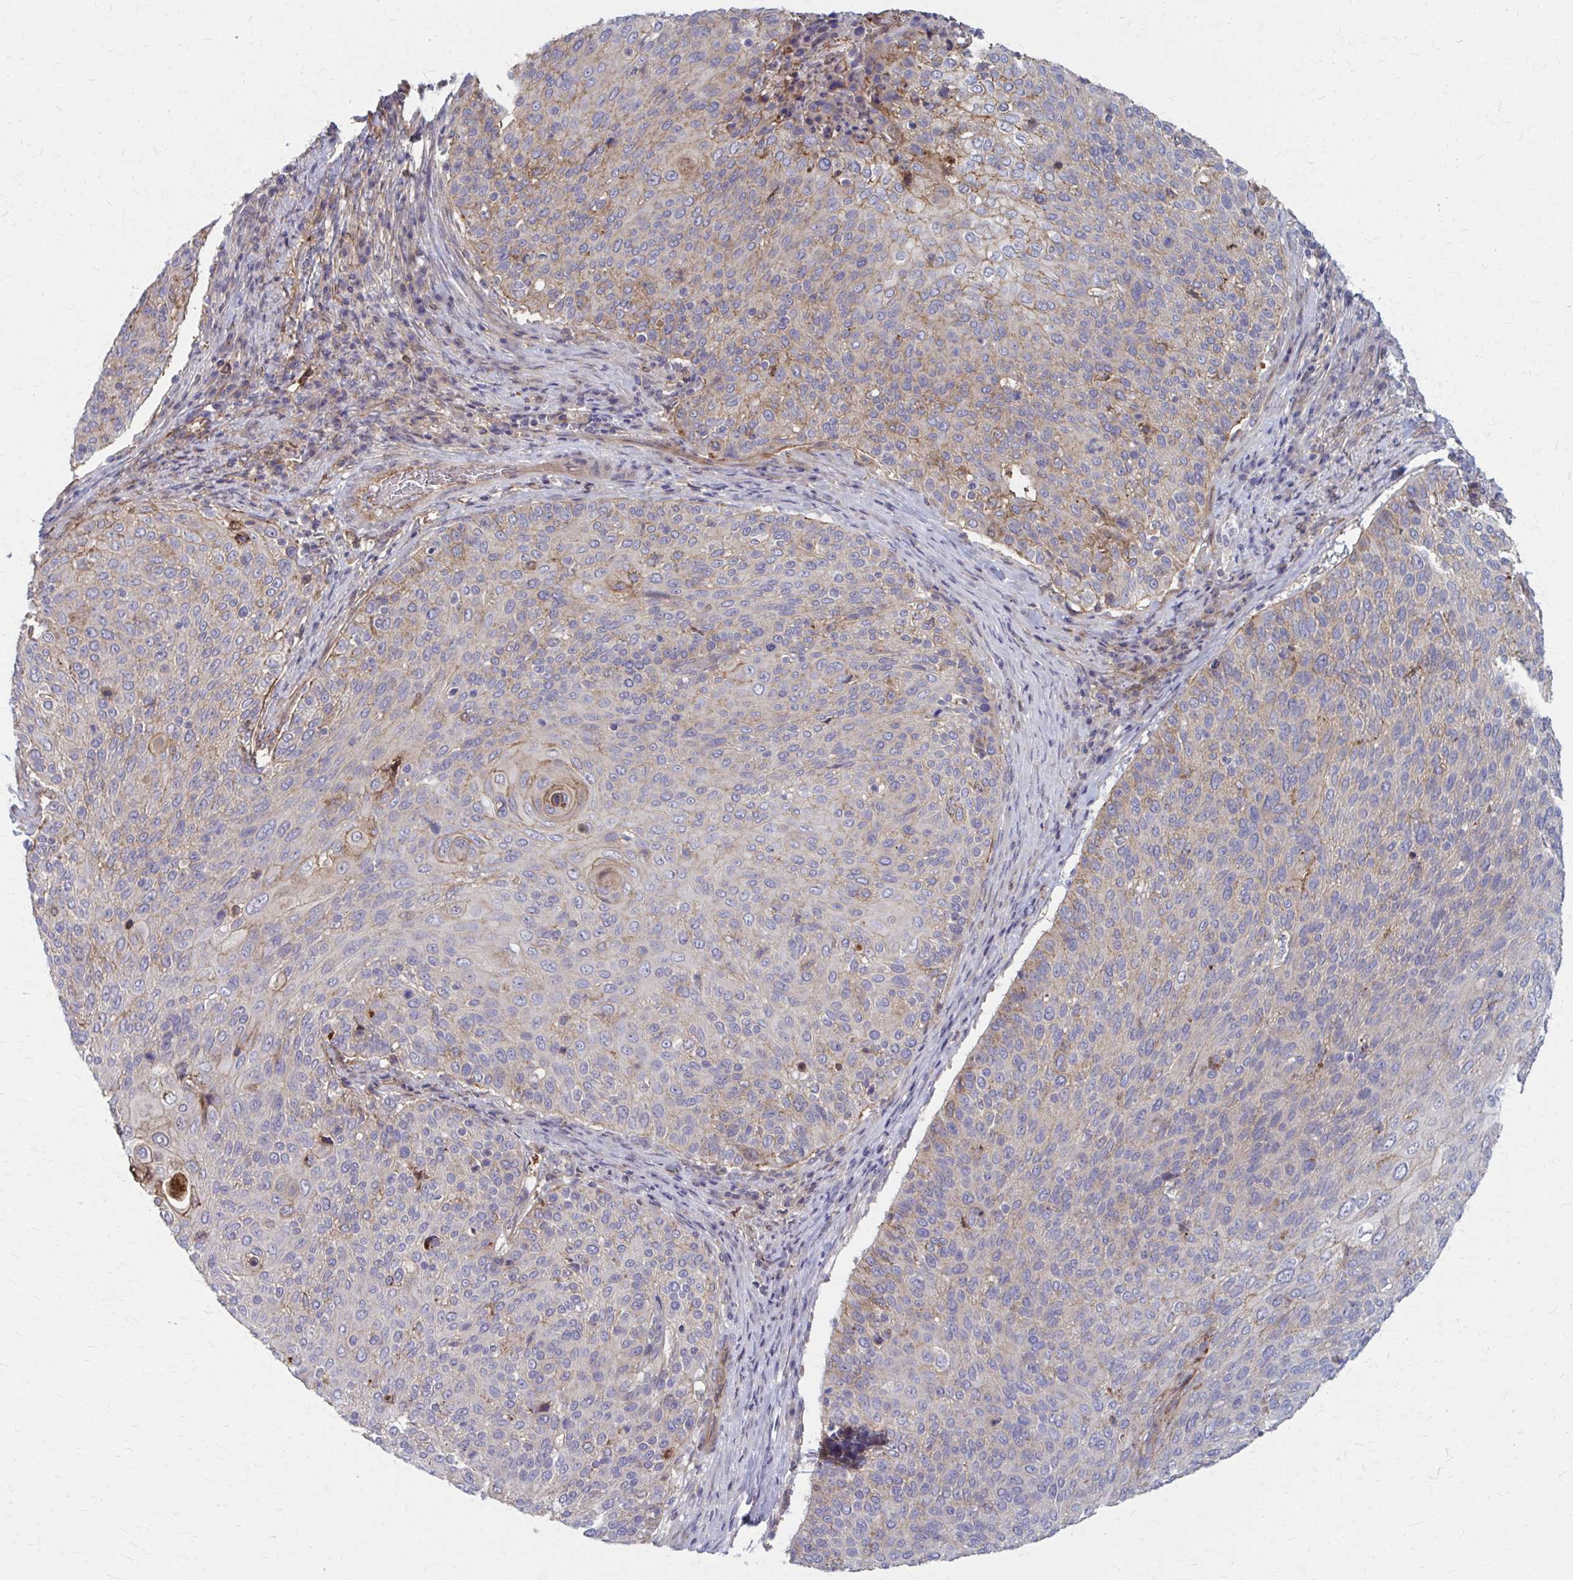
{"staining": {"intensity": "weak", "quantity": "<25%", "location": "cytoplasmic/membranous"}, "tissue": "cervical cancer", "cell_type": "Tumor cells", "image_type": "cancer", "snomed": [{"axis": "morphology", "description": "Squamous cell carcinoma, NOS"}, {"axis": "topography", "description": "Cervix"}], "caption": "Image shows no protein staining in tumor cells of cervical squamous cell carcinoma tissue.", "gene": "MMP14", "patient": {"sex": "female", "age": 31}}